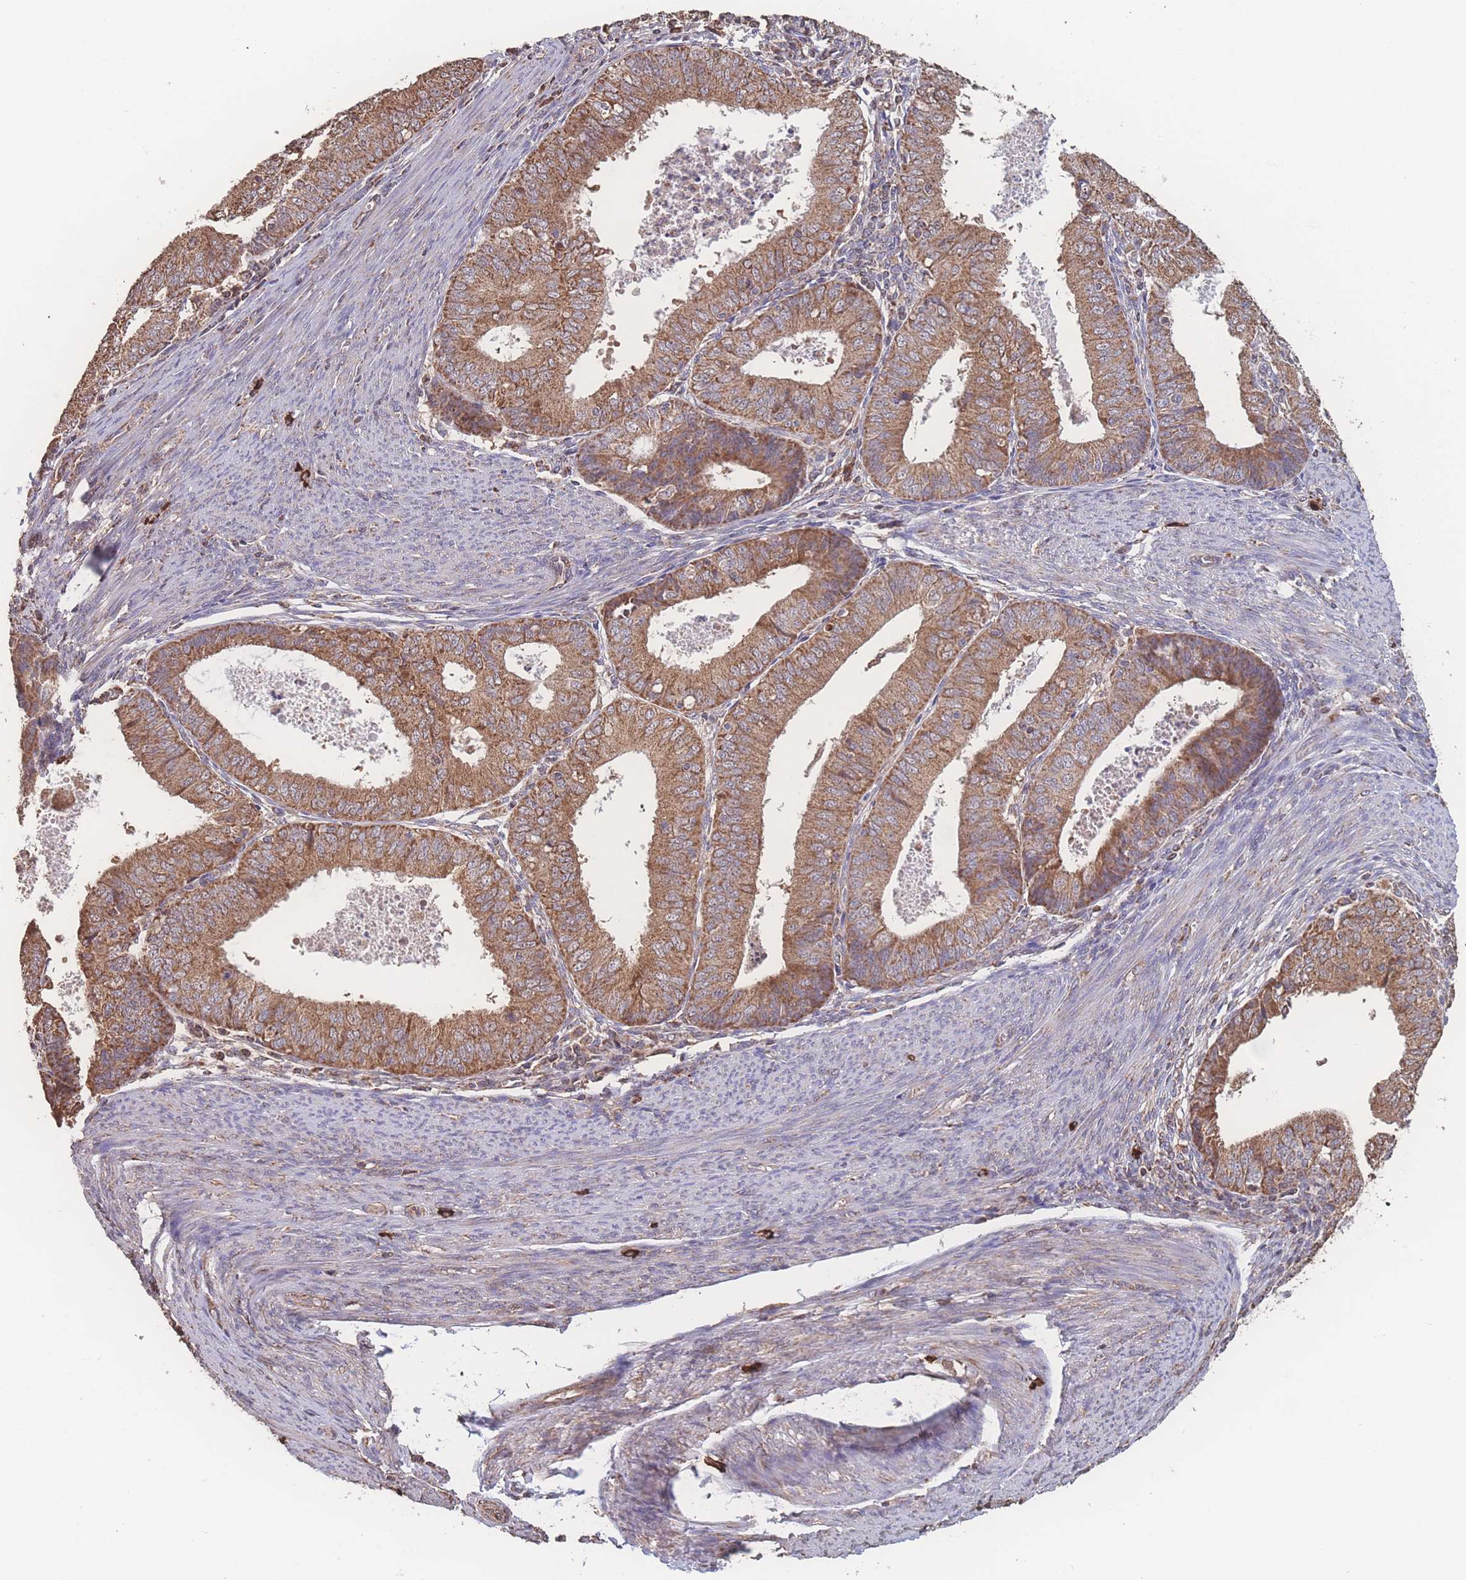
{"staining": {"intensity": "moderate", "quantity": ">75%", "location": "cytoplasmic/membranous"}, "tissue": "endometrial cancer", "cell_type": "Tumor cells", "image_type": "cancer", "snomed": [{"axis": "morphology", "description": "Adenocarcinoma, NOS"}, {"axis": "topography", "description": "Endometrium"}], "caption": "Immunohistochemical staining of human endometrial cancer (adenocarcinoma) displays moderate cytoplasmic/membranous protein positivity in about >75% of tumor cells. (DAB (3,3'-diaminobenzidine) IHC, brown staining for protein, blue staining for nuclei).", "gene": "SGSM3", "patient": {"sex": "female", "age": 57}}